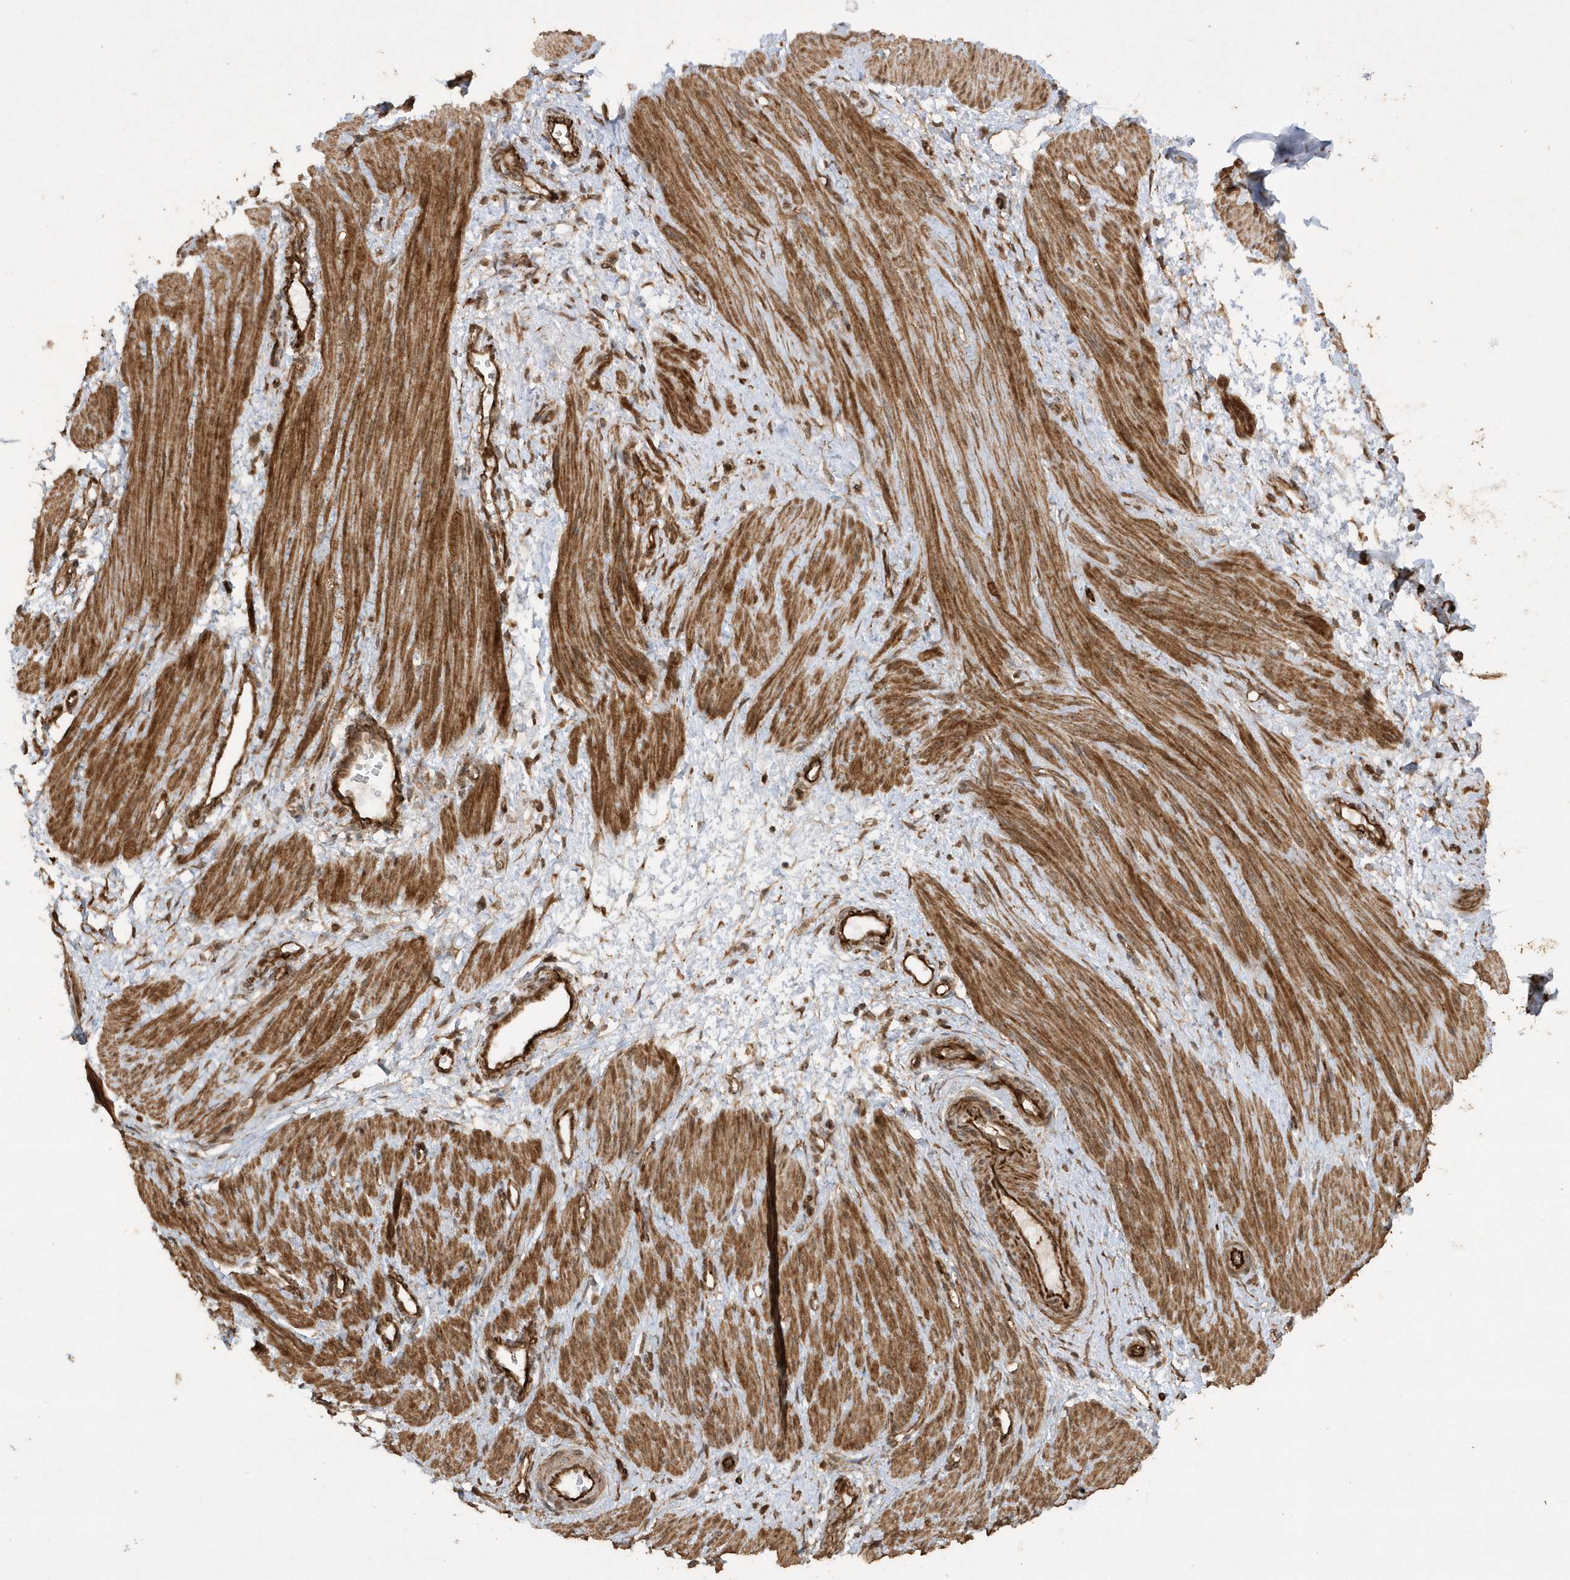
{"staining": {"intensity": "strong", "quantity": ">75%", "location": "cytoplasmic/membranous"}, "tissue": "smooth muscle", "cell_type": "Smooth muscle cells", "image_type": "normal", "snomed": [{"axis": "morphology", "description": "Normal tissue, NOS"}, {"axis": "topography", "description": "Endometrium"}], "caption": "Normal smooth muscle demonstrates strong cytoplasmic/membranous staining in about >75% of smooth muscle cells, visualized by immunohistochemistry.", "gene": "AVPI1", "patient": {"sex": "female", "age": 33}}